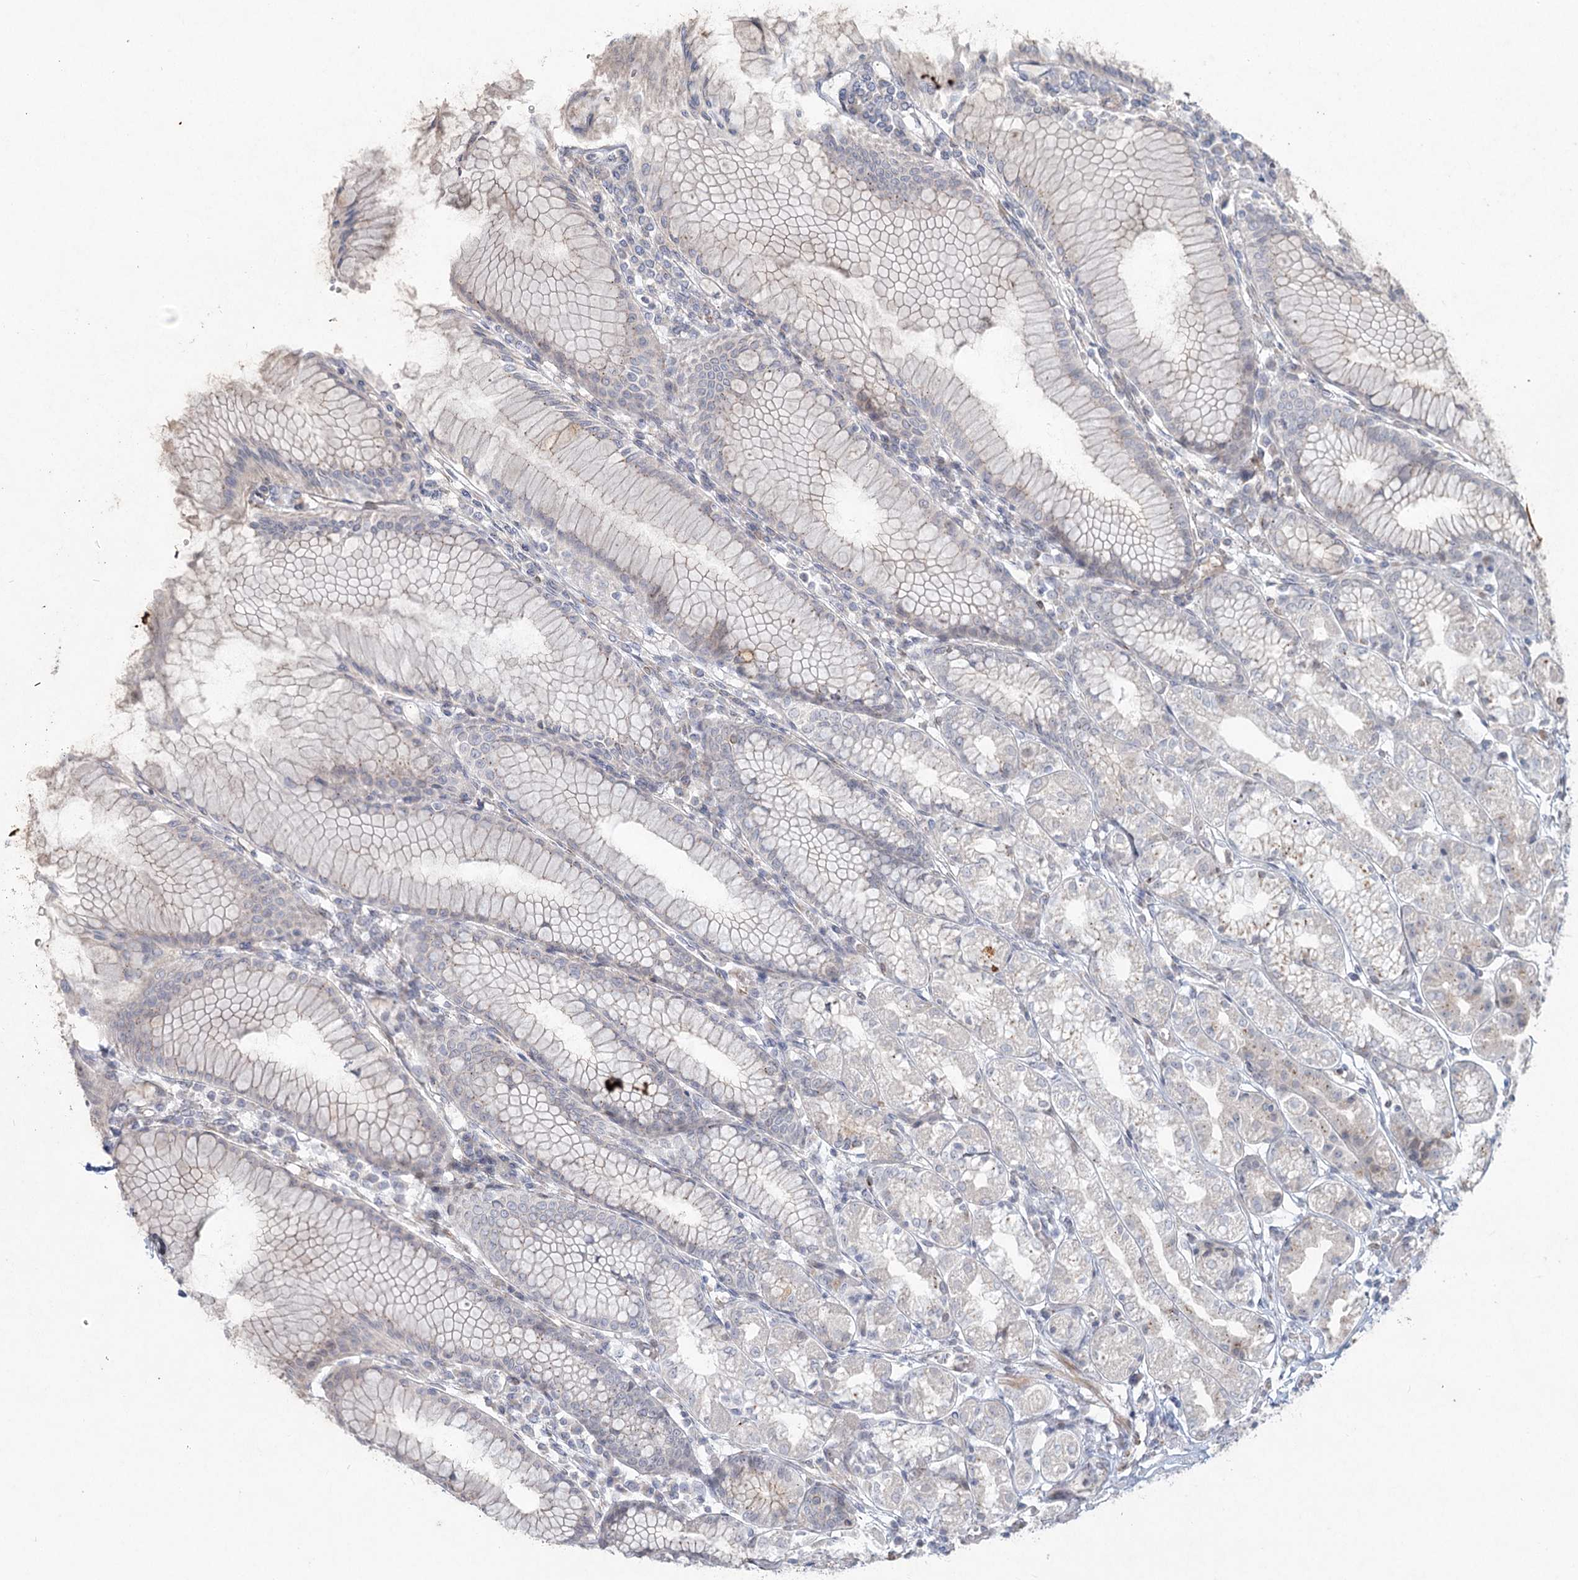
{"staining": {"intensity": "weak", "quantity": "<25%", "location": "cytoplasmic/membranous"}, "tissue": "stomach", "cell_type": "Glandular cells", "image_type": "normal", "snomed": [{"axis": "morphology", "description": "Normal tissue, NOS"}, {"axis": "topography", "description": "Stomach"}], "caption": "This is an immunohistochemistry micrograph of benign stomach. There is no positivity in glandular cells.", "gene": "LRP2BP", "patient": {"sex": "female", "age": 57}}